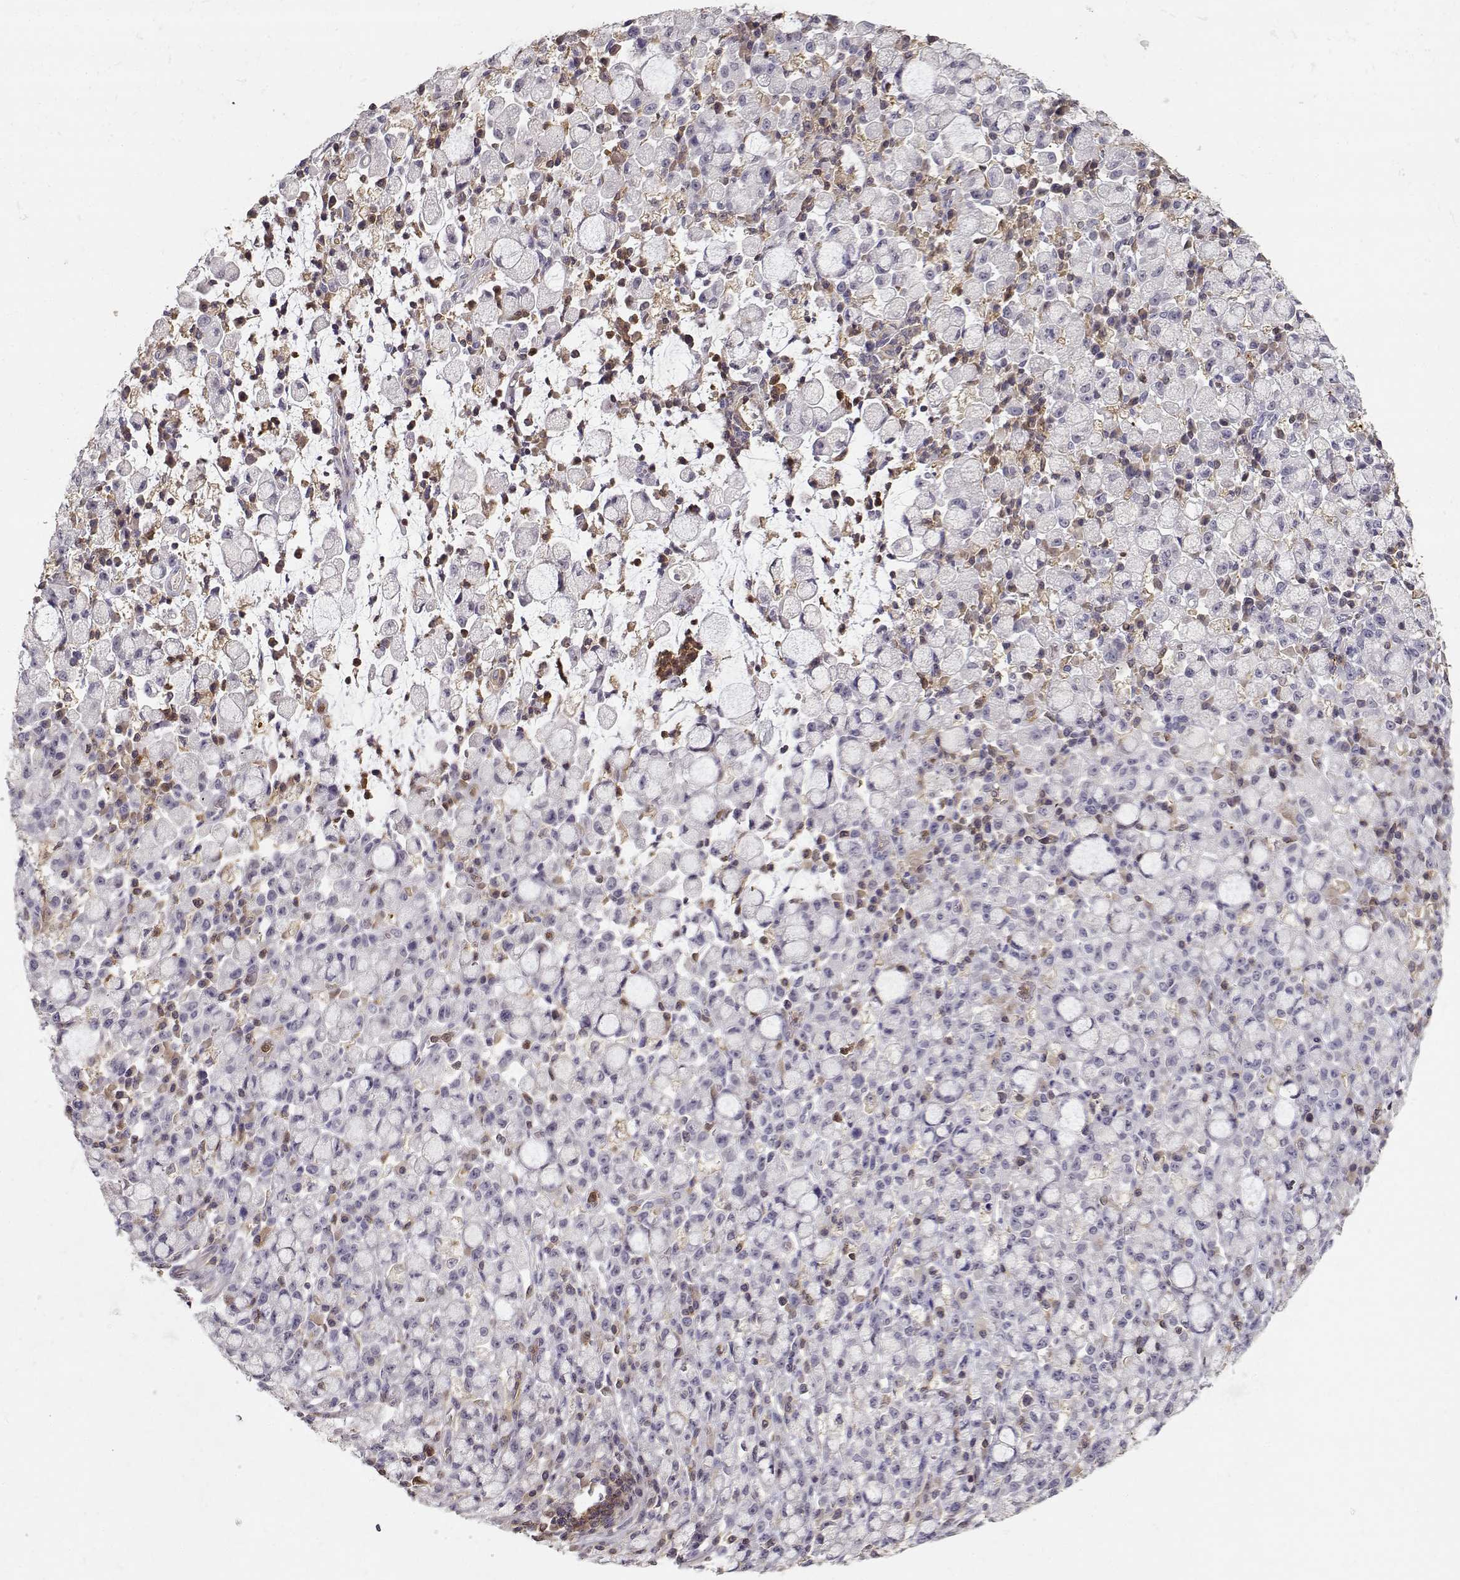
{"staining": {"intensity": "negative", "quantity": "none", "location": "none"}, "tissue": "stomach cancer", "cell_type": "Tumor cells", "image_type": "cancer", "snomed": [{"axis": "morphology", "description": "Adenocarcinoma, NOS"}, {"axis": "topography", "description": "Stomach"}], "caption": "Immunohistochemistry micrograph of stomach cancer stained for a protein (brown), which reveals no expression in tumor cells.", "gene": "VAV1", "patient": {"sex": "male", "age": 58}}